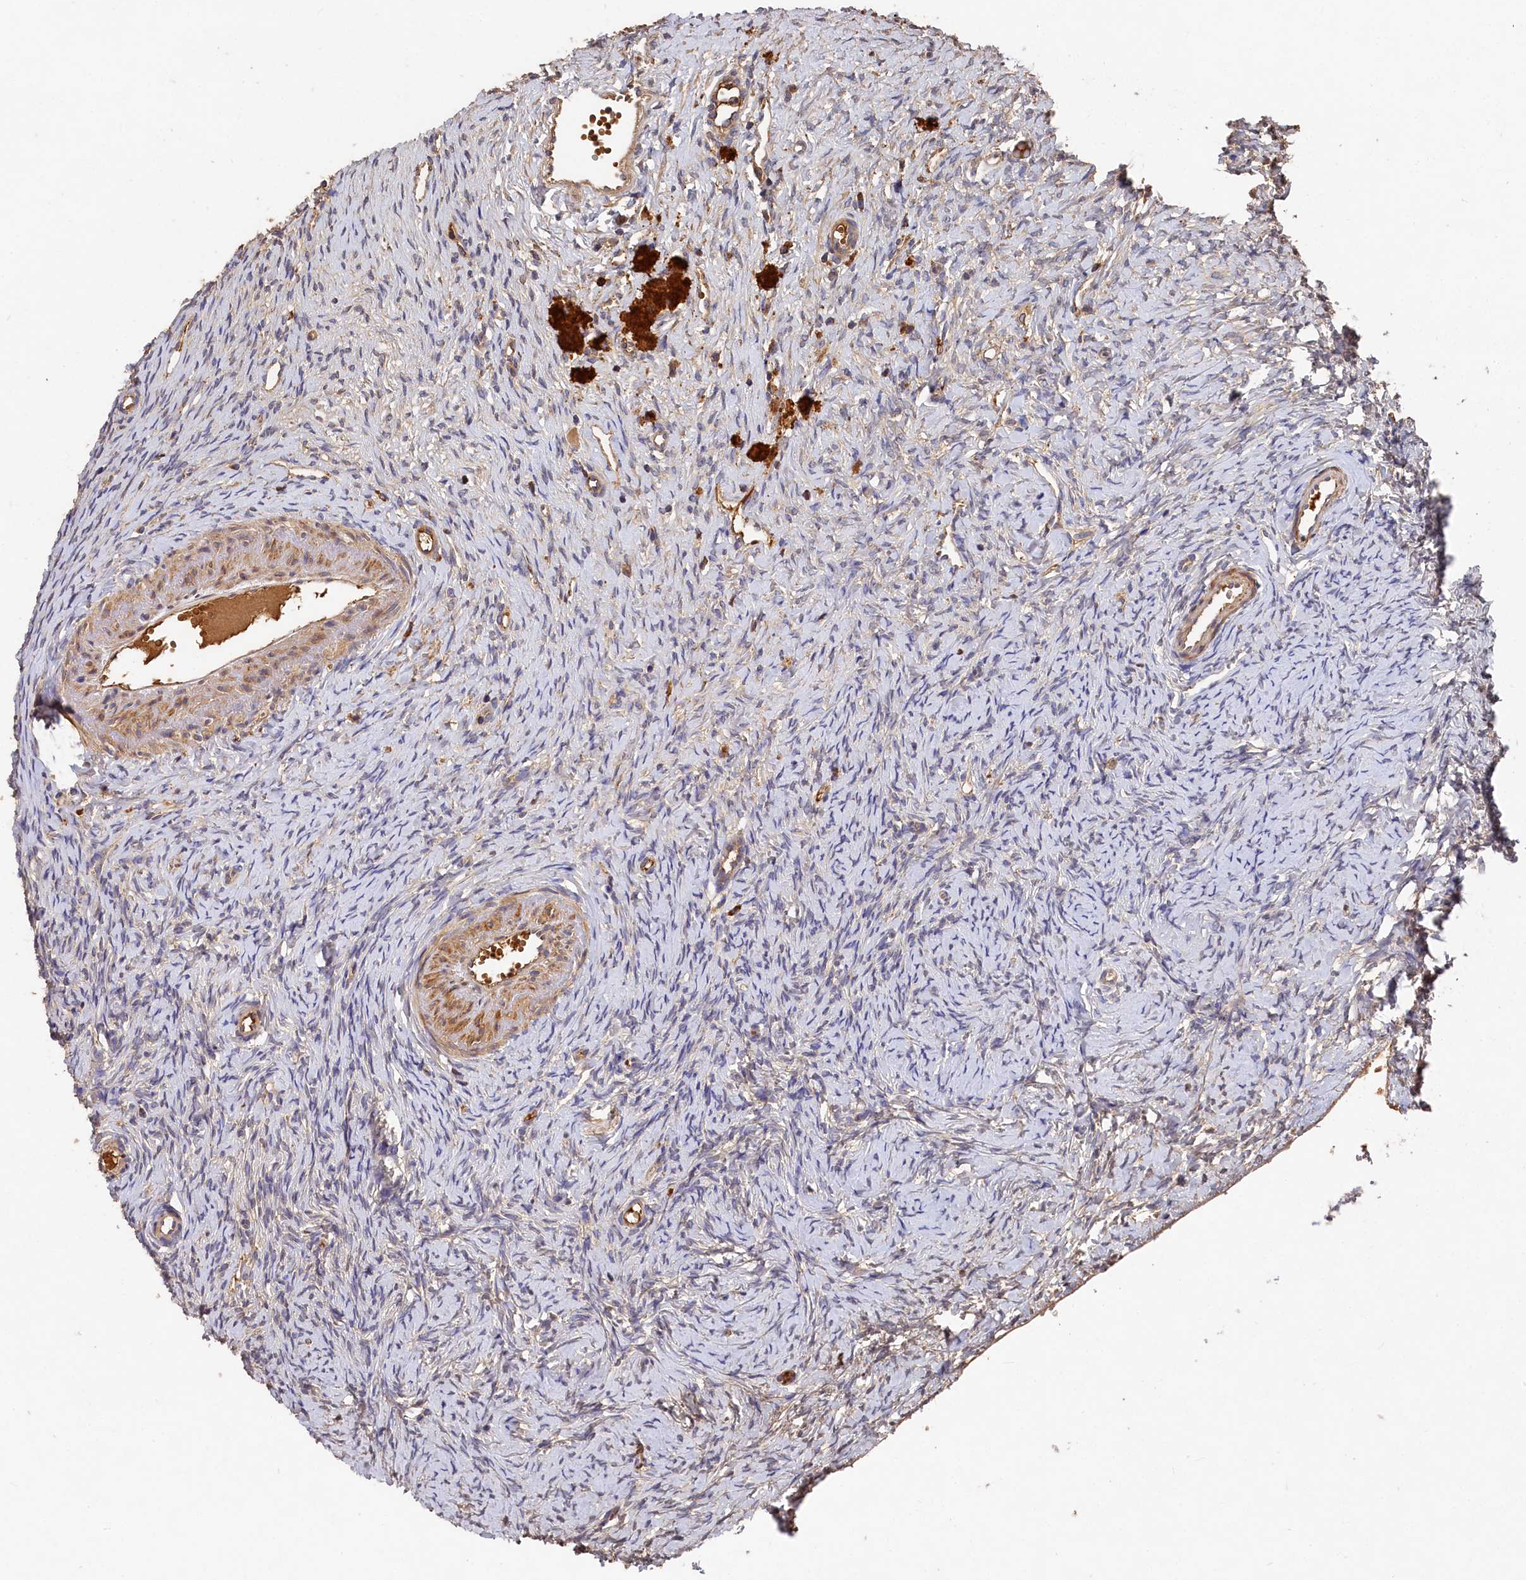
{"staining": {"intensity": "negative", "quantity": "none", "location": "none"}, "tissue": "ovary", "cell_type": "Ovarian stroma cells", "image_type": "normal", "snomed": [{"axis": "morphology", "description": "Normal tissue, NOS"}, {"axis": "topography", "description": "Ovary"}], "caption": "An IHC micrograph of normal ovary is shown. There is no staining in ovarian stroma cells of ovary. The staining was performed using DAB to visualize the protein expression in brown, while the nuclei were stained in blue with hematoxylin (Magnification: 20x).", "gene": "DHRS11", "patient": {"sex": "female", "age": 51}}